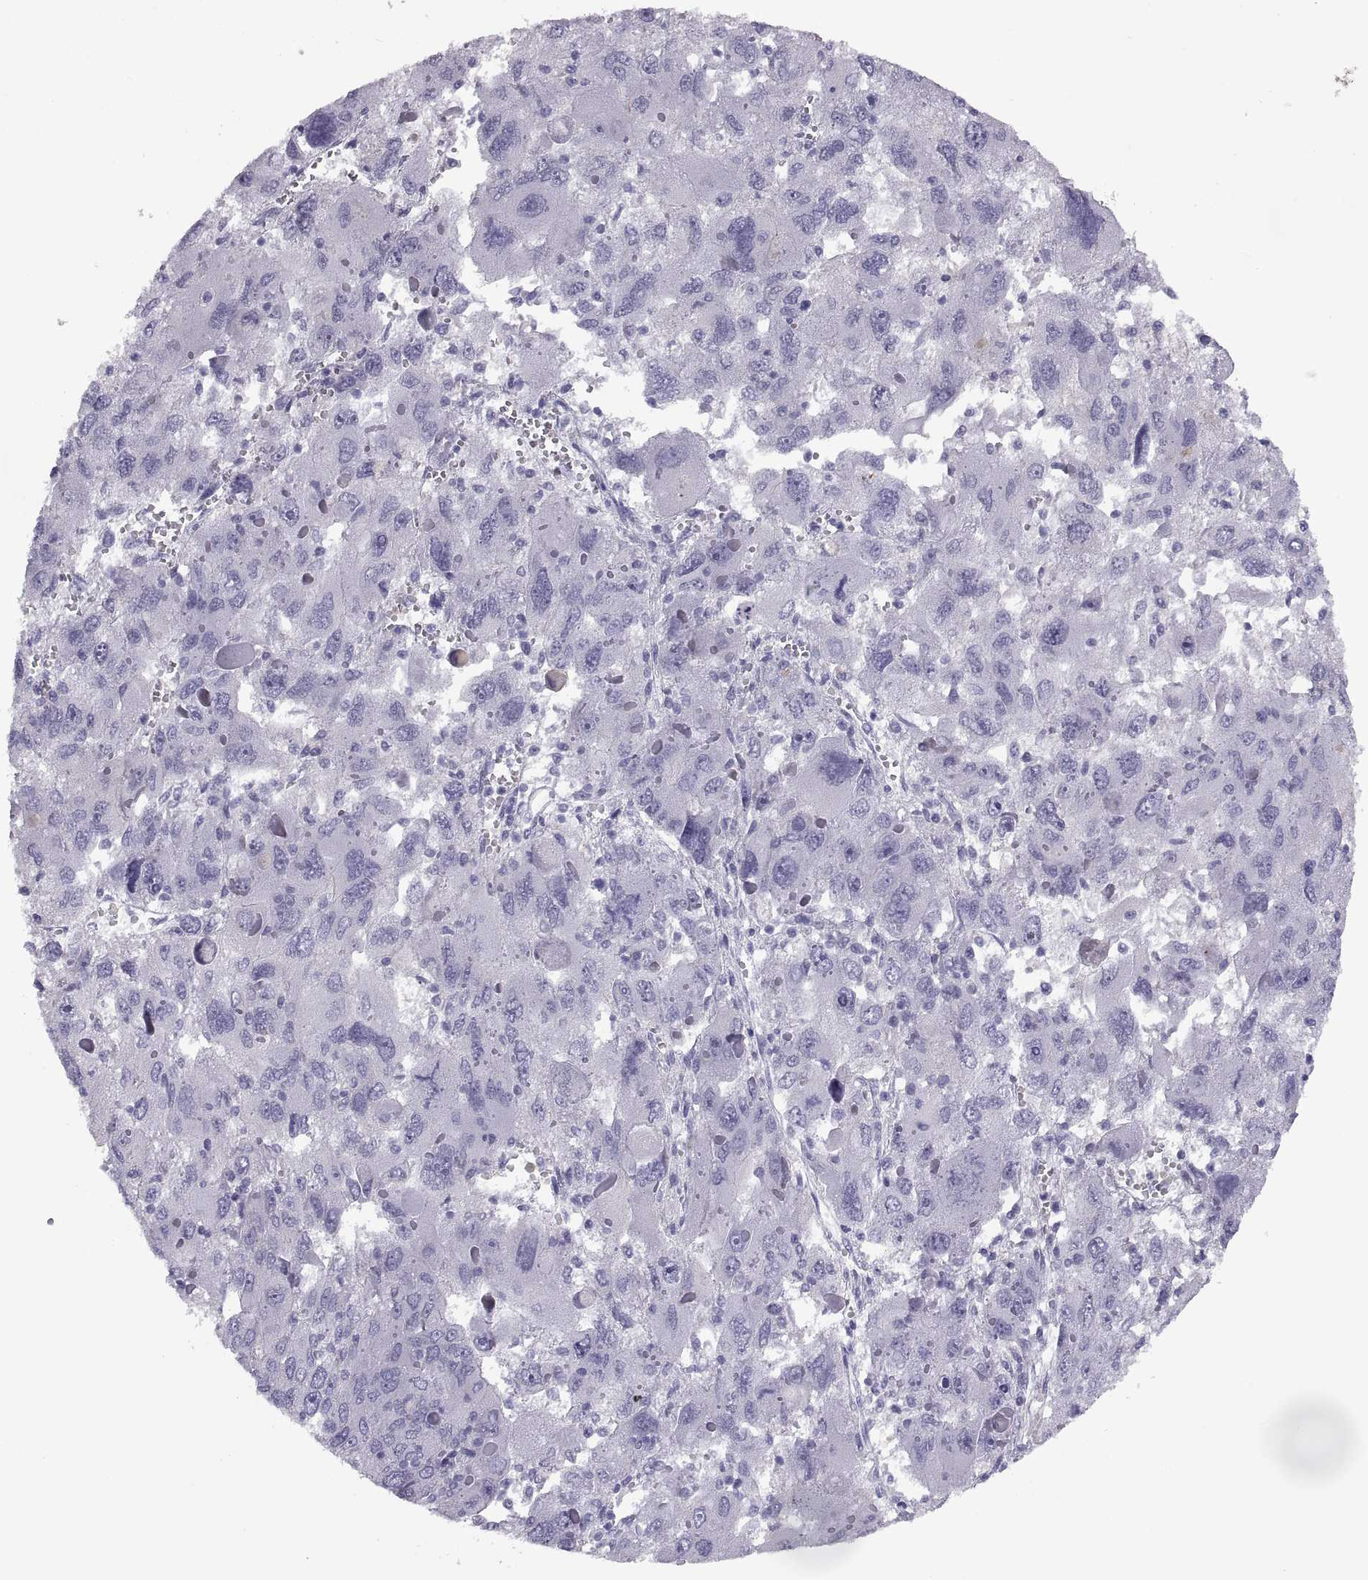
{"staining": {"intensity": "negative", "quantity": "none", "location": "none"}, "tissue": "liver cancer", "cell_type": "Tumor cells", "image_type": "cancer", "snomed": [{"axis": "morphology", "description": "Carcinoma, Hepatocellular, NOS"}, {"axis": "topography", "description": "Liver"}], "caption": "DAB immunohistochemical staining of liver cancer exhibits no significant staining in tumor cells.", "gene": "CRYBB3", "patient": {"sex": "female", "age": 41}}